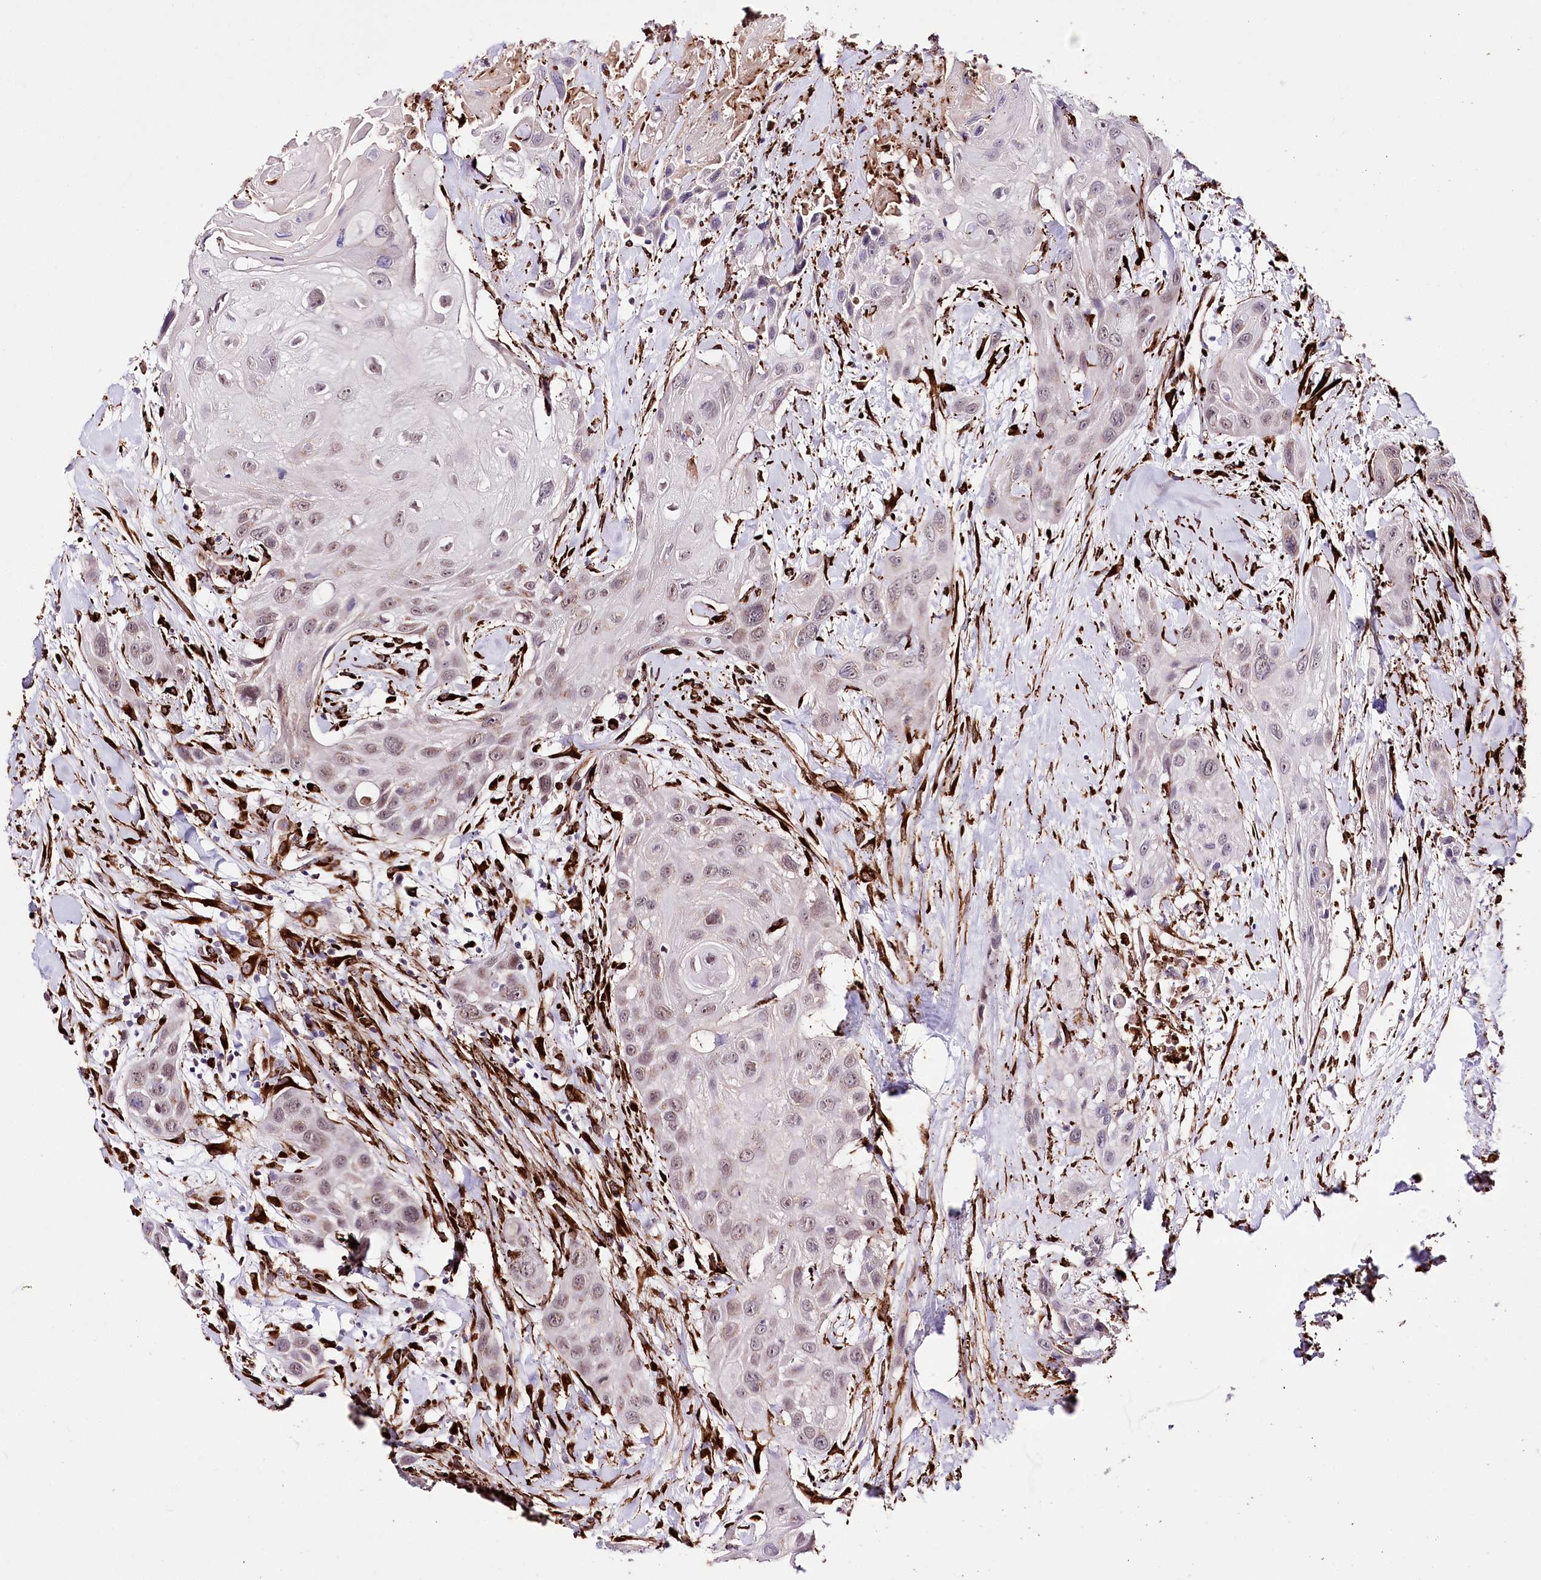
{"staining": {"intensity": "weak", "quantity": "25%-75%", "location": "nuclear"}, "tissue": "head and neck cancer", "cell_type": "Tumor cells", "image_type": "cancer", "snomed": [{"axis": "morphology", "description": "Squamous cell carcinoma, NOS"}, {"axis": "topography", "description": "Head-Neck"}], "caption": "IHC histopathology image of neoplastic tissue: head and neck cancer (squamous cell carcinoma) stained using immunohistochemistry reveals low levels of weak protein expression localized specifically in the nuclear of tumor cells, appearing as a nuclear brown color.", "gene": "WWC1", "patient": {"sex": "male", "age": 81}}